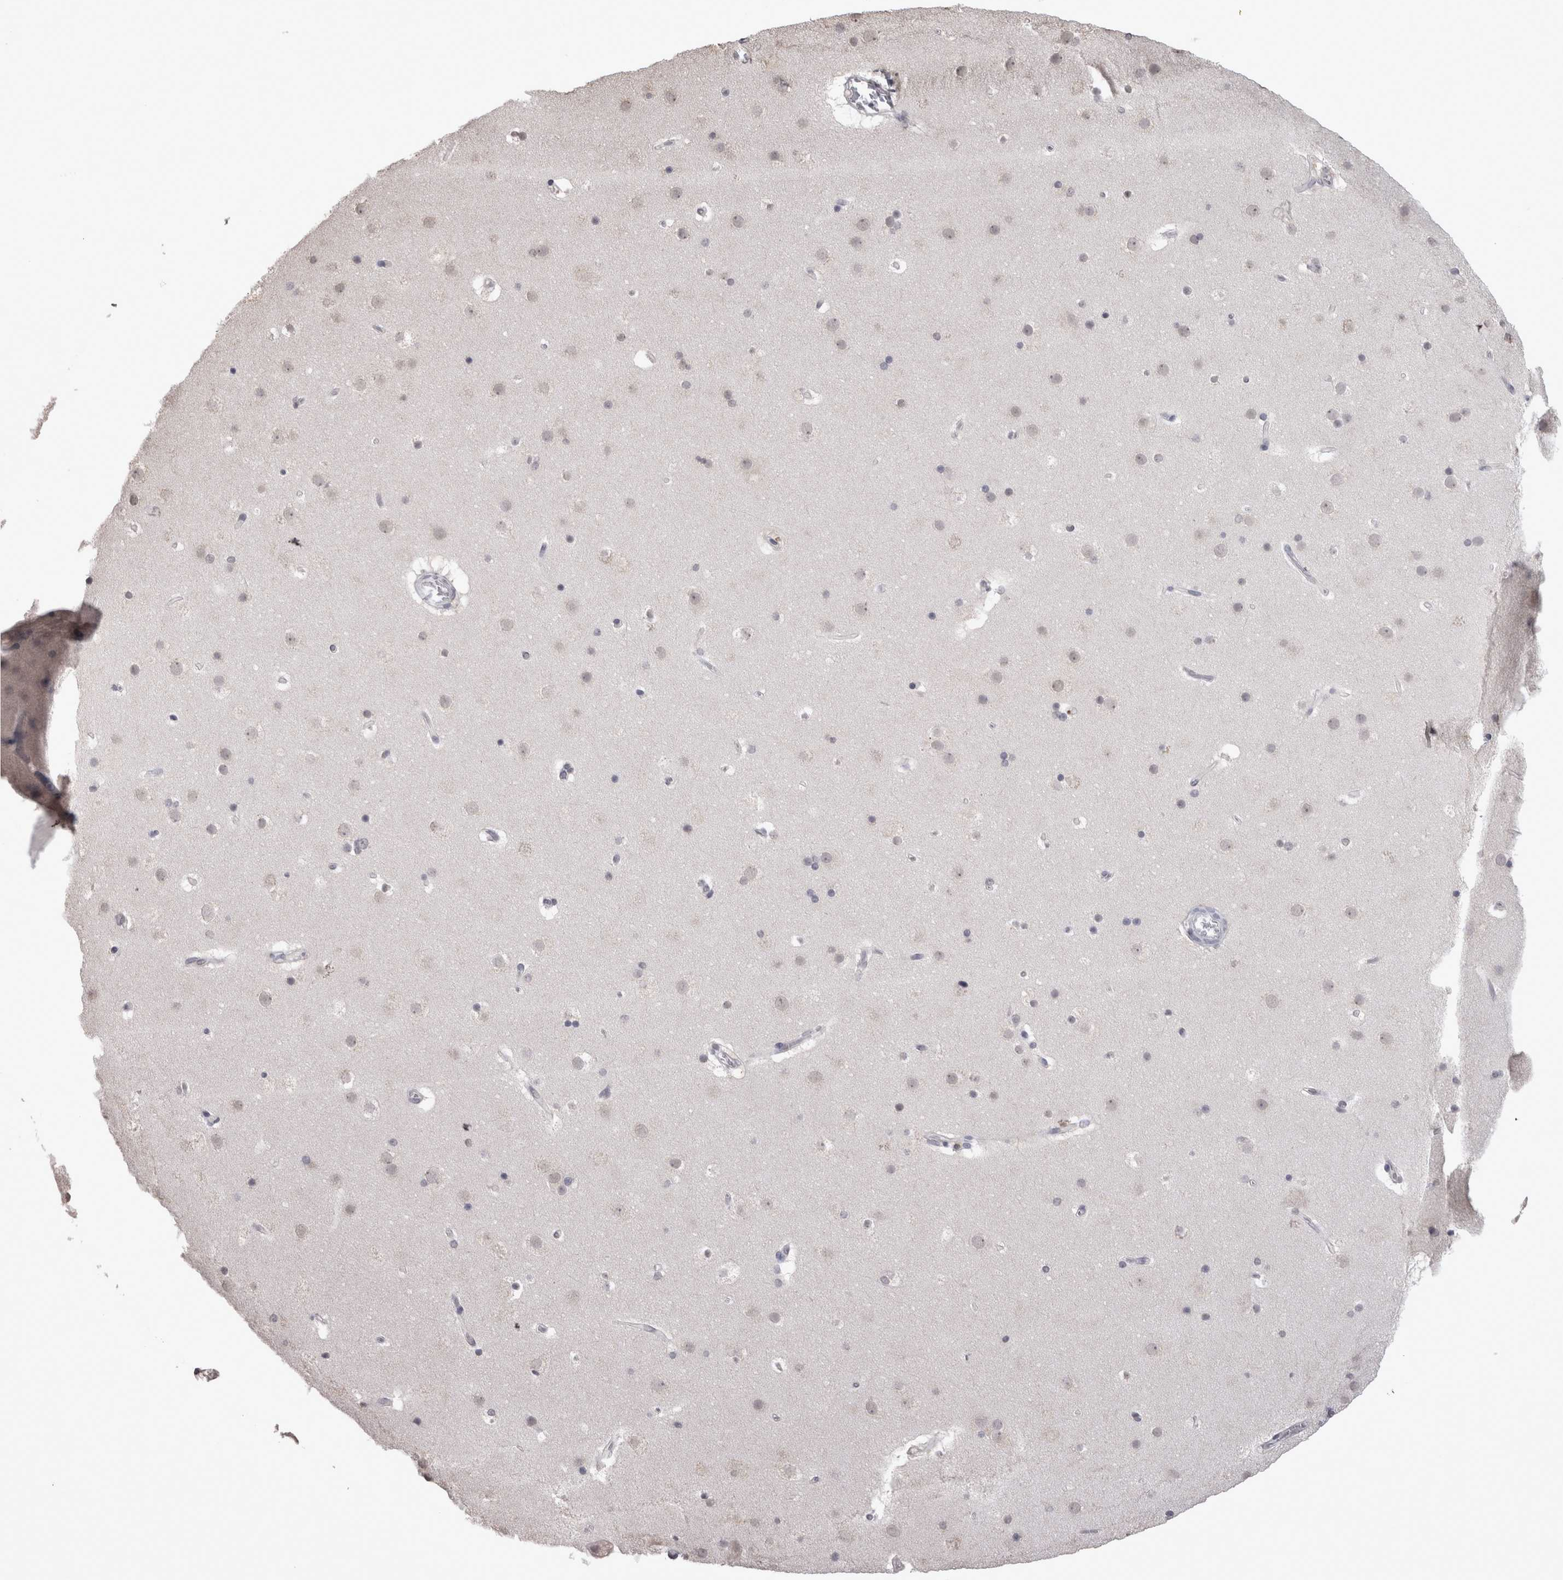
{"staining": {"intensity": "negative", "quantity": "none", "location": "none"}, "tissue": "cerebral cortex", "cell_type": "Endothelial cells", "image_type": "normal", "snomed": [{"axis": "morphology", "description": "Normal tissue, NOS"}, {"axis": "topography", "description": "Cerebral cortex"}], "caption": "This is an immunohistochemistry (IHC) photomicrograph of benign cerebral cortex. There is no expression in endothelial cells.", "gene": "LAX1", "patient": {"sex": "male", "age": 57}}